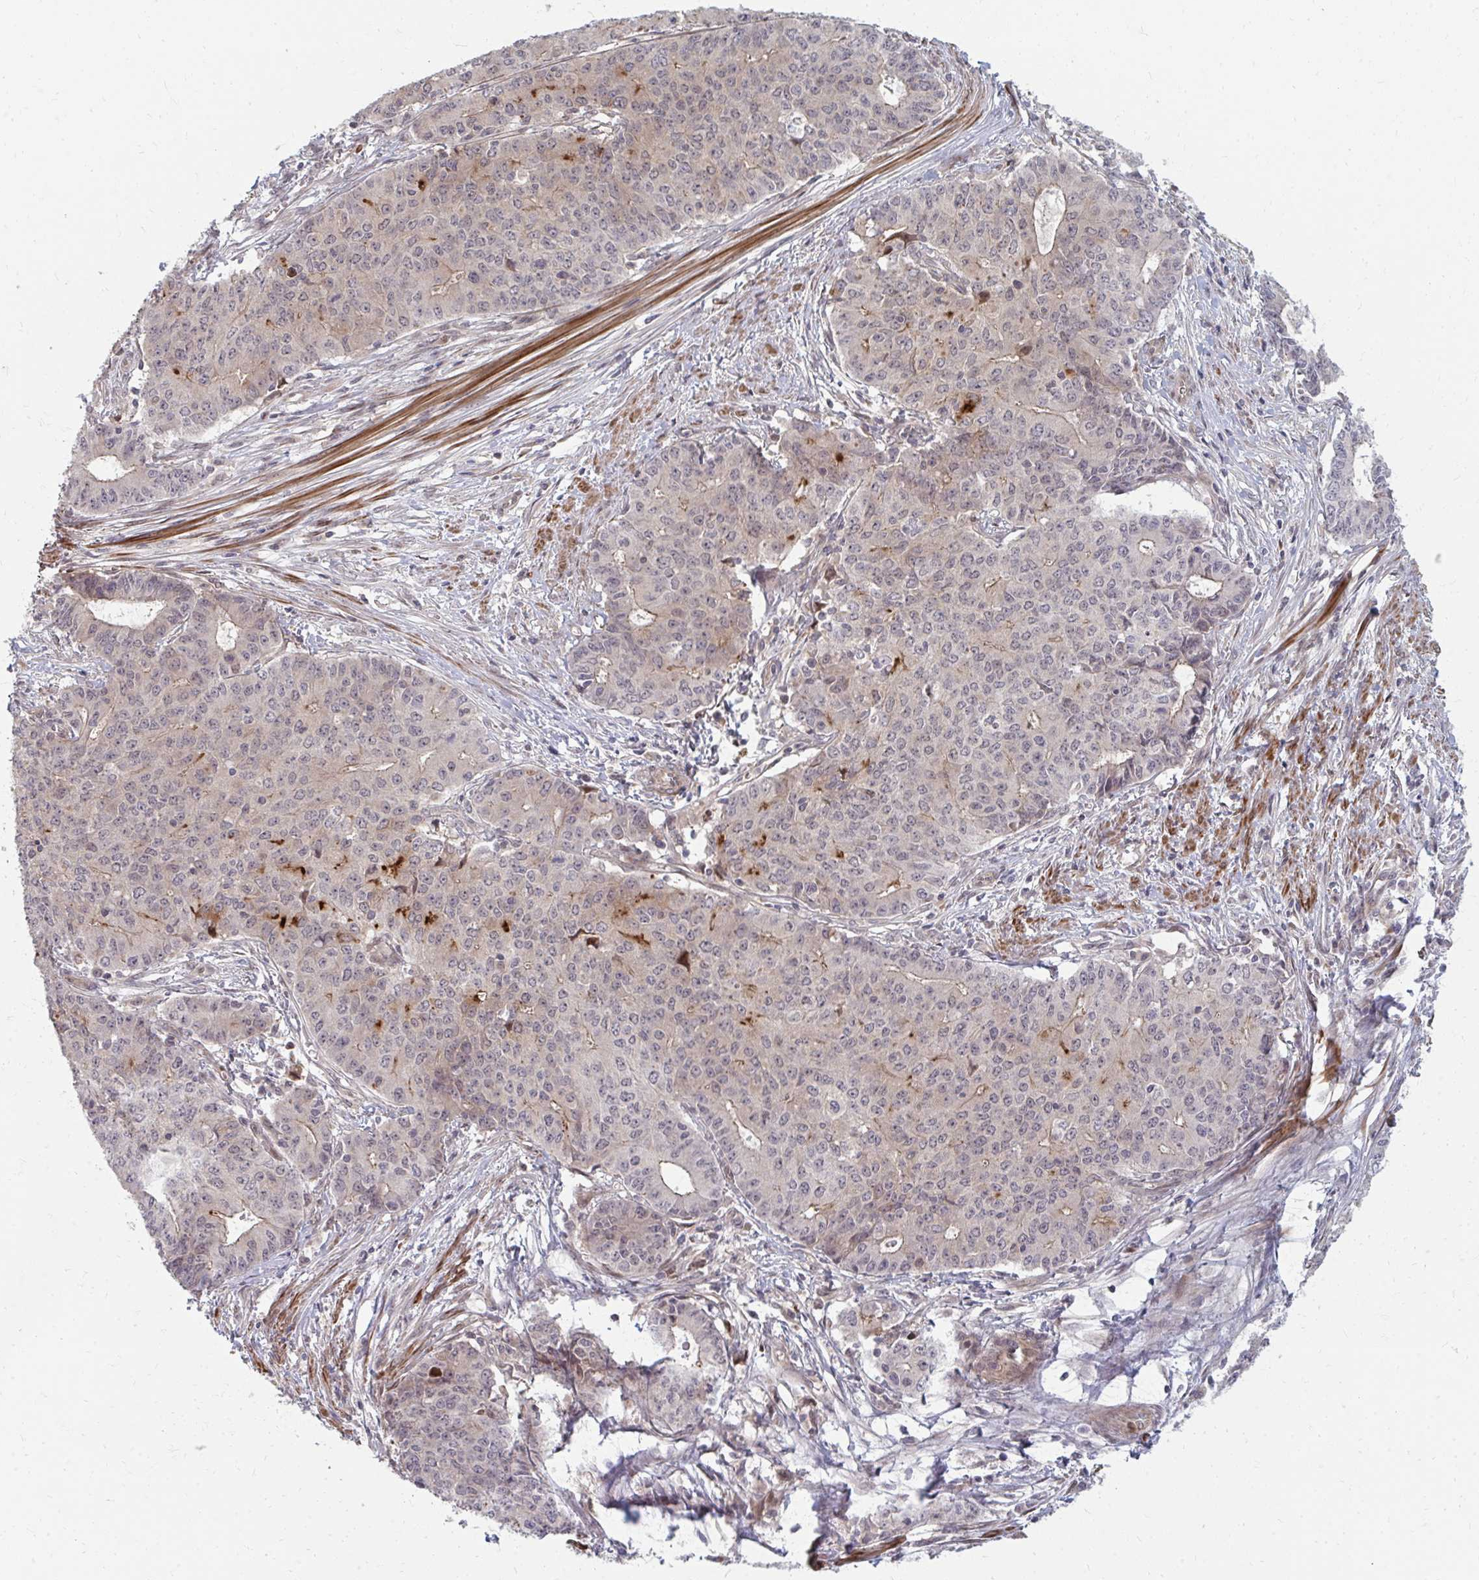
{"staining": {"intensity": "negative", "quantity": "none", "location": "none"}, "tissue": "endometrial cancer", "cell_type": "Tumor cells", "image_type": "cancer", "snomed": [{"axis": "morphology", "description": "Adenocarcinoma, NOS"}, {"axis": "topography", "description": "Endometrium"}], "caption": "Adenocarcinoma (endometrial) was stained to show a protein in brown. There is no significant positivity in tumor cells.", "gene": "ZNF285", "patient": {"sex": "female", "age": 59}}